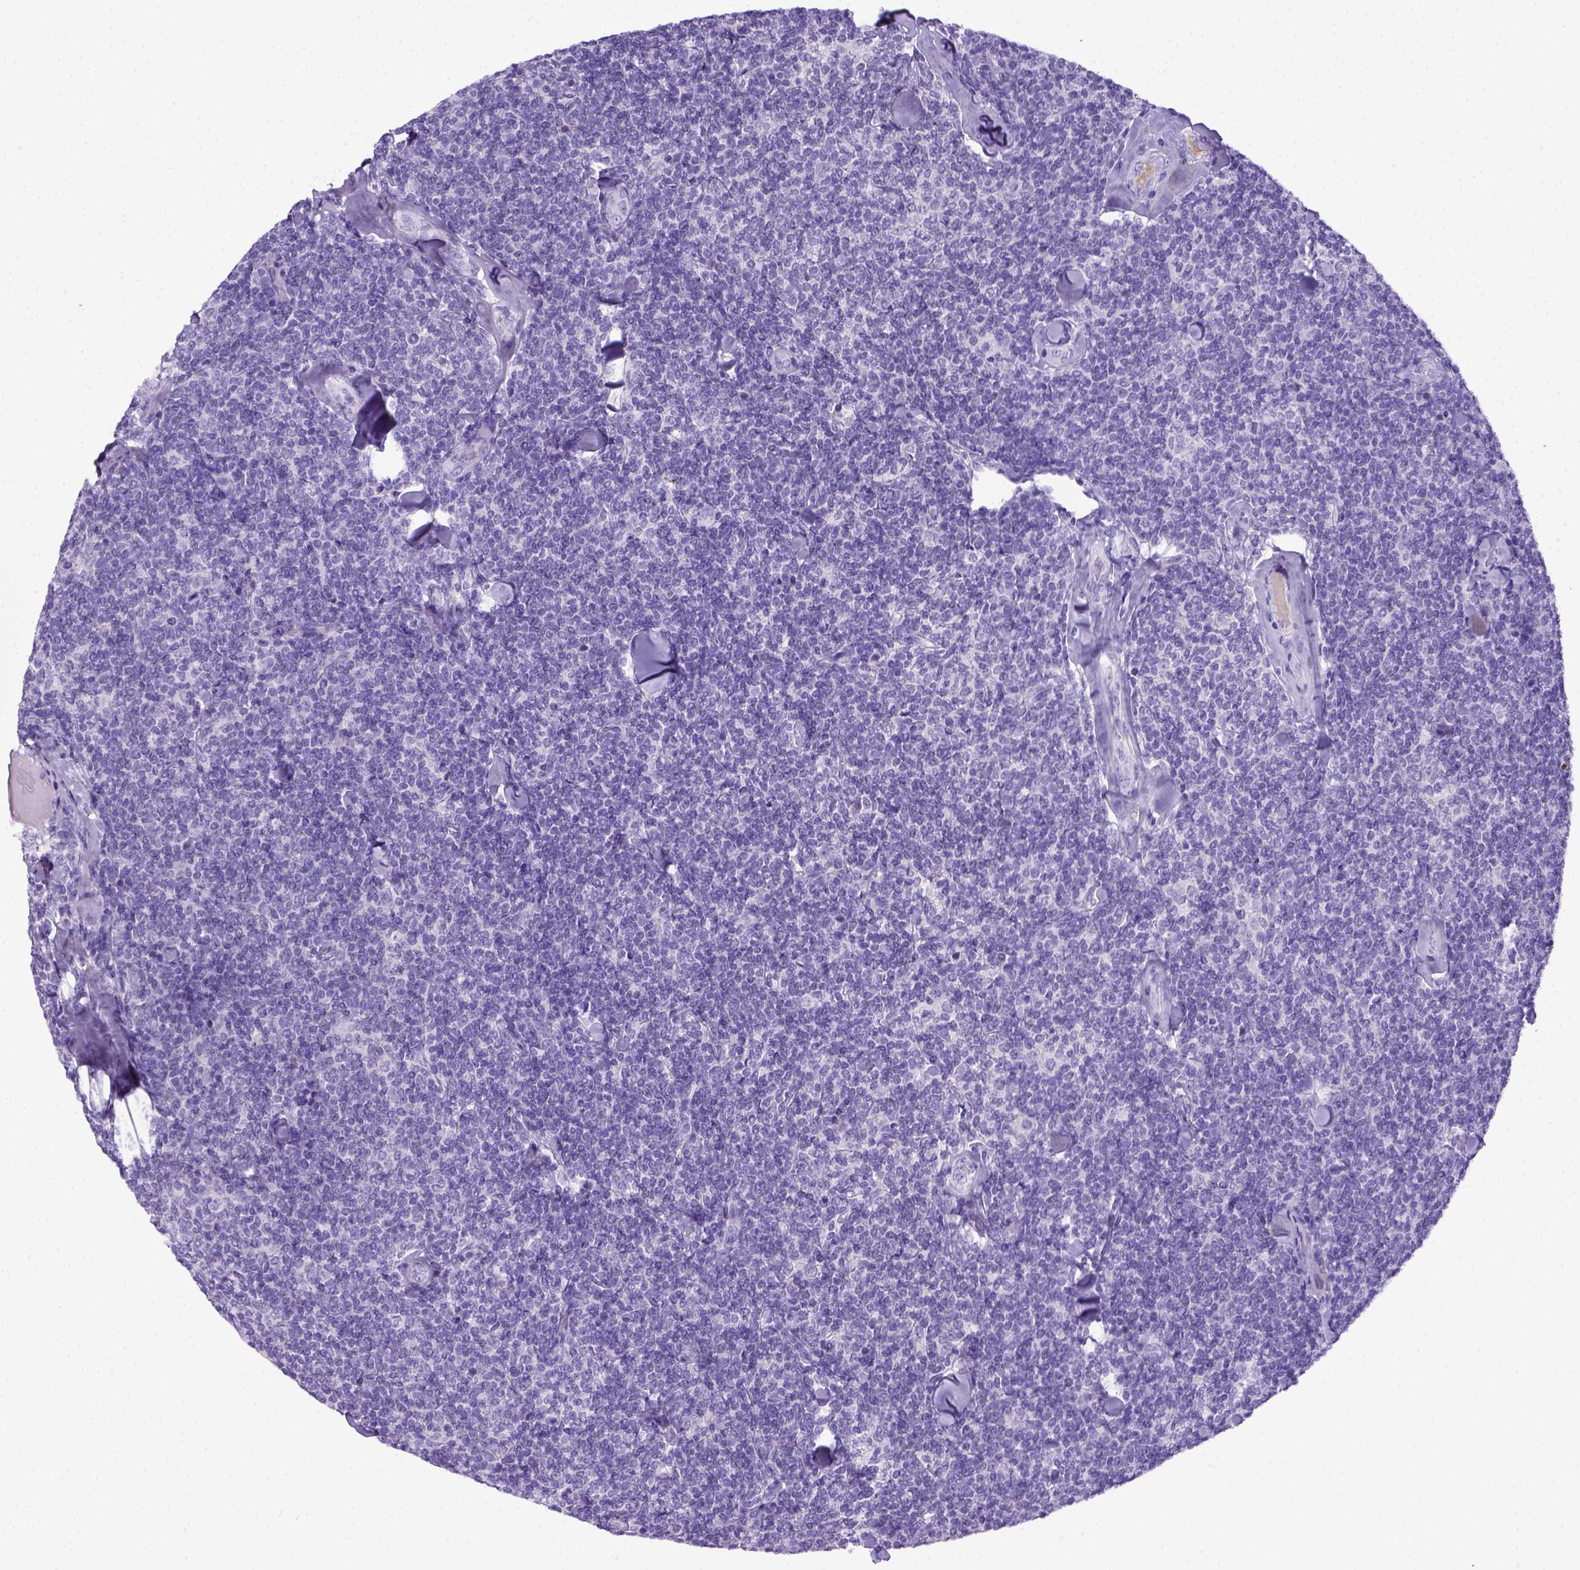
{"staining": {"intensity": "negative", "quantity": "none", "location": "none"}, "tissue": "lymphoma", "cell_type": "Tumor cells", "image_type": "cancer", "snomed": [{"axis": "morphology", "description": "Malignant lymphoma, non-Hodgkin's type, Low grade"}, {"axis": "topography", "description": "Lymph node"}], "caption": "IHC image of neoplastic tissue: human malignant lymphoma, non-Hodgkin's type (low-grade) stained with DAB (3,3'-diaminobenzidine) reveals no significant protein positivity in tumor cells. (Immunohistochemistry (ihc), brightfield microscopy, high magnification).", "gene": "ITIH4", "patient": {"sex": "female", "age": 56}}